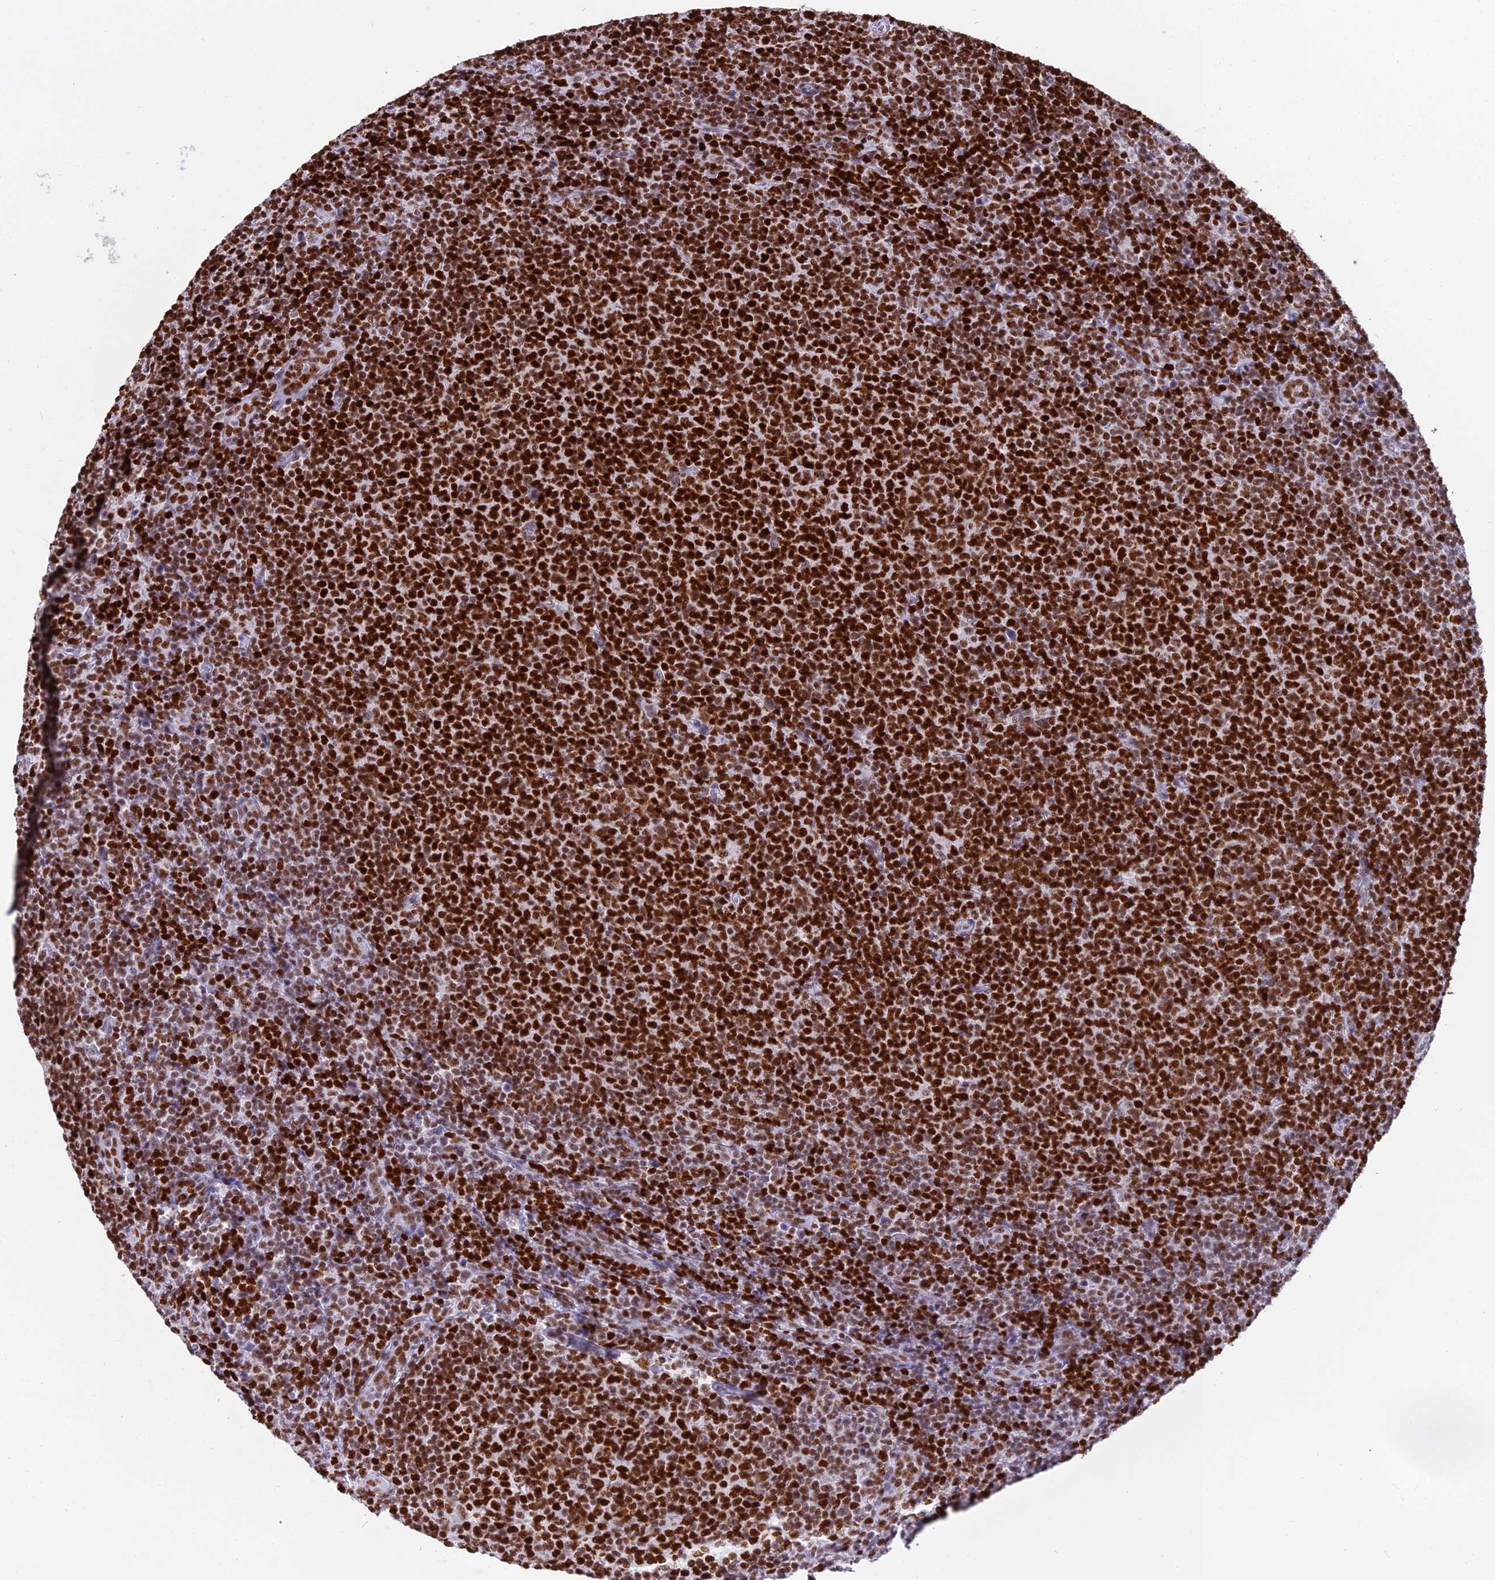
{"staining": {"intensity": "strong", "quantity": ">75%", "location": "nuclear"}, "tissue": "lymphoma", "cell_type": "Tumor cells", "image_type": "cancer", "snomed": [{"axis": "morphology", "description": "Malignant lymphoma, non-Hodgkin's type, Low grade"}, {"axis": "topography", "description": "Lymph node"}], "caption": "Lymphoma stained with DAB IHC displays high levels of strong nuclear expression in about >75% of tumor cells.", "gene": "PARP1", "patient": {"sex": "male", "age": 66}}